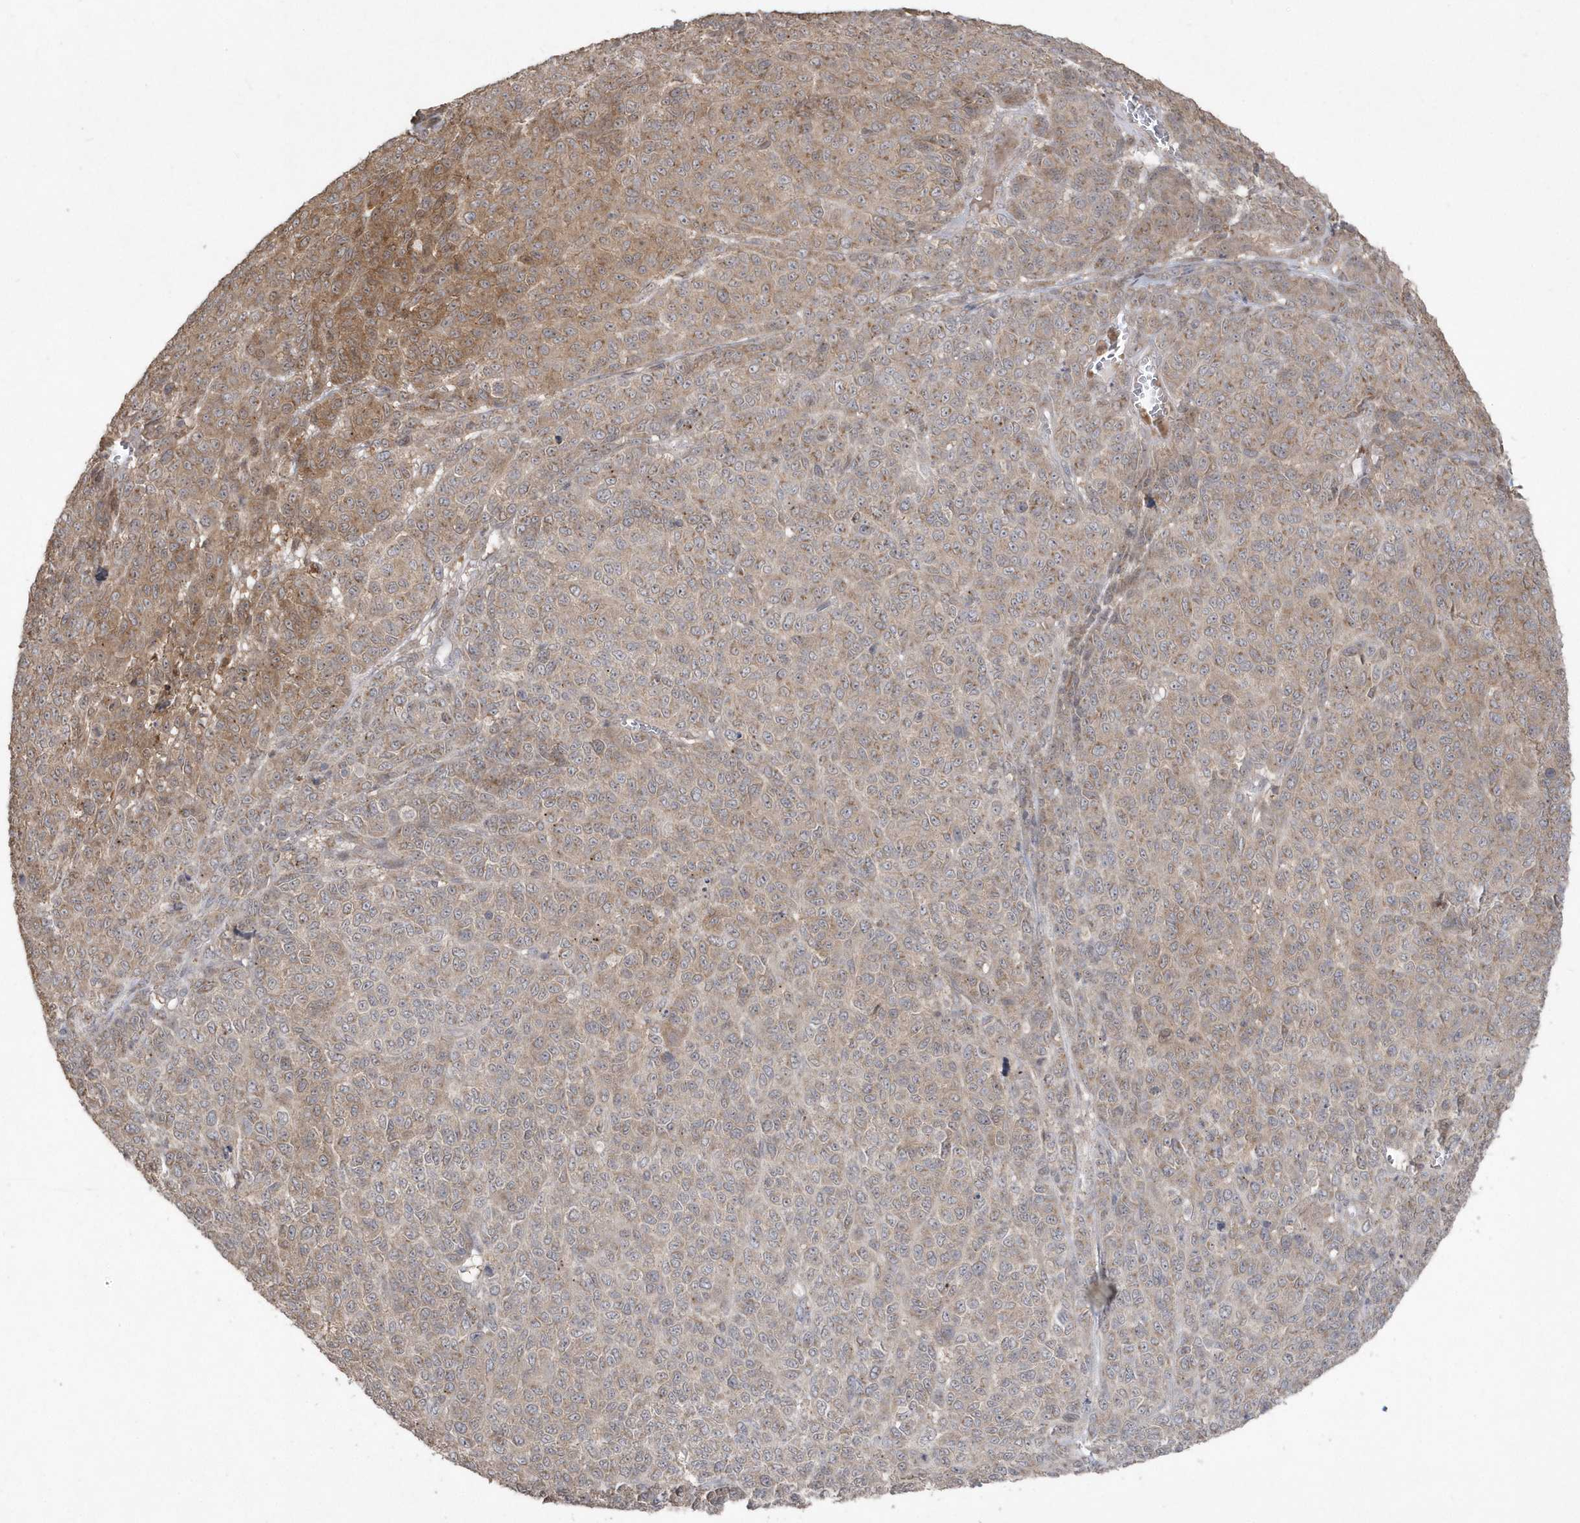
{"staining": {"intensity": "moderate", "quantity": ">75%", "location": "cytoplasmic/membranous"}, "tissue": "melanoma", "cell_type": "Tumor cells", "image_type": "cancer", "snomed": [{"axis": "morphology", "description": "Malignant melanoma, NOS"}, {"axis": "topography", "description": "Skin"}], "caption": "DAB (3,3'-diaminobenzidine) immunohistochemical staining of melanoma shows moderate cytoplasmic/membranous protein expression in approximately >75% of tumor cells. The staining was performed using DAB, with brown indicating positive protein expression. Nuclei are stained blue with hematoxylin.", "gene": "GEMIN6", "patient": {"sex": "male", "age": 49}}